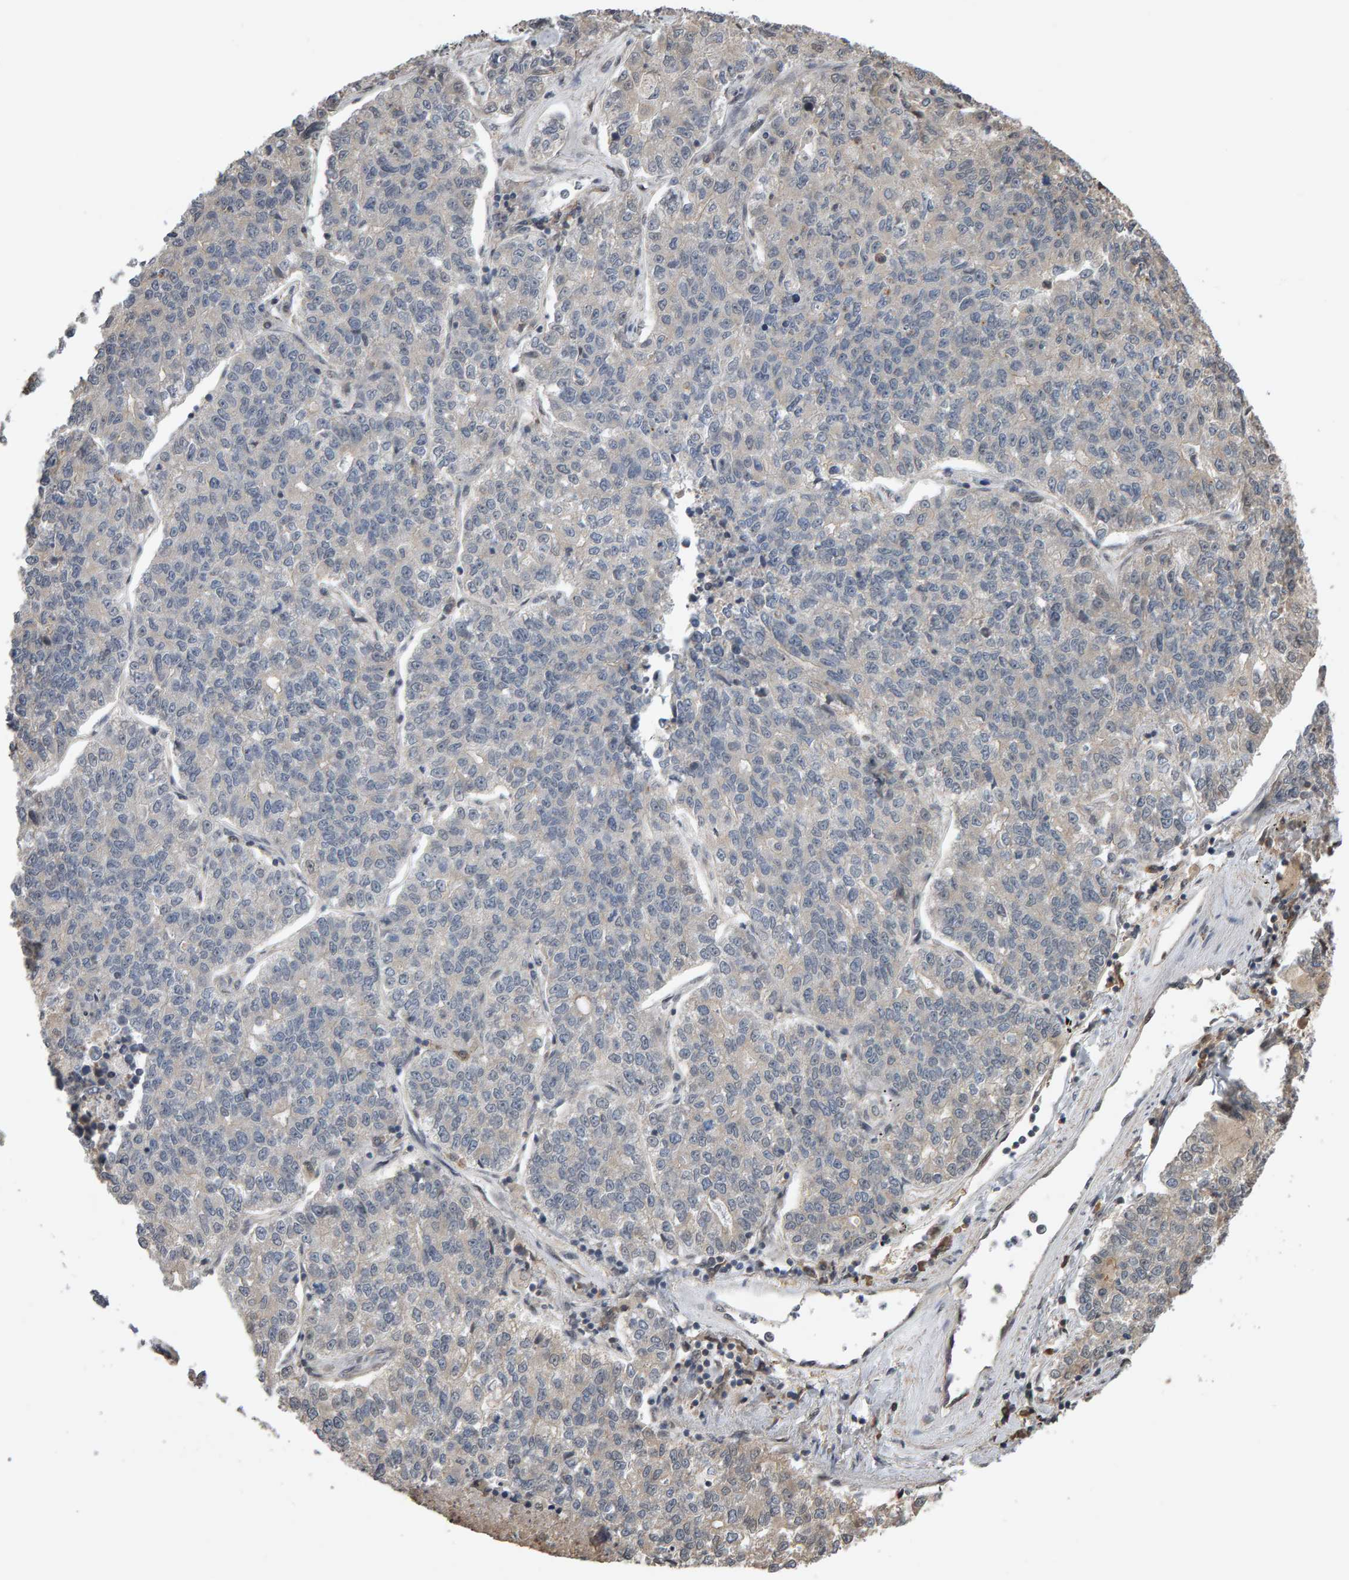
{"staining": {"intensity": "negative", "quantity": "none", "location": "none"}, "tissue": "lung cancer", "cell_type": "Tumor cells", "image_type": "cancer", "snomed": [{"axis": "morphology", "description": "Adenocarcinoma, NOS"}, {"axis": "topography", "description": "Lung"}], "caption": "A histopathology image of lung cancer (adenocarcinoma) stained for a protein demonstrates no brown staining in tumor cells. (Stains: DAB (3,3'-diaminobenzidine) IHC with hematoxylin counter stain, Microscopy: brightfield microscopy at high magnification).", "gene": "COASY", "patient": {"sex": "male", "age": 49}}